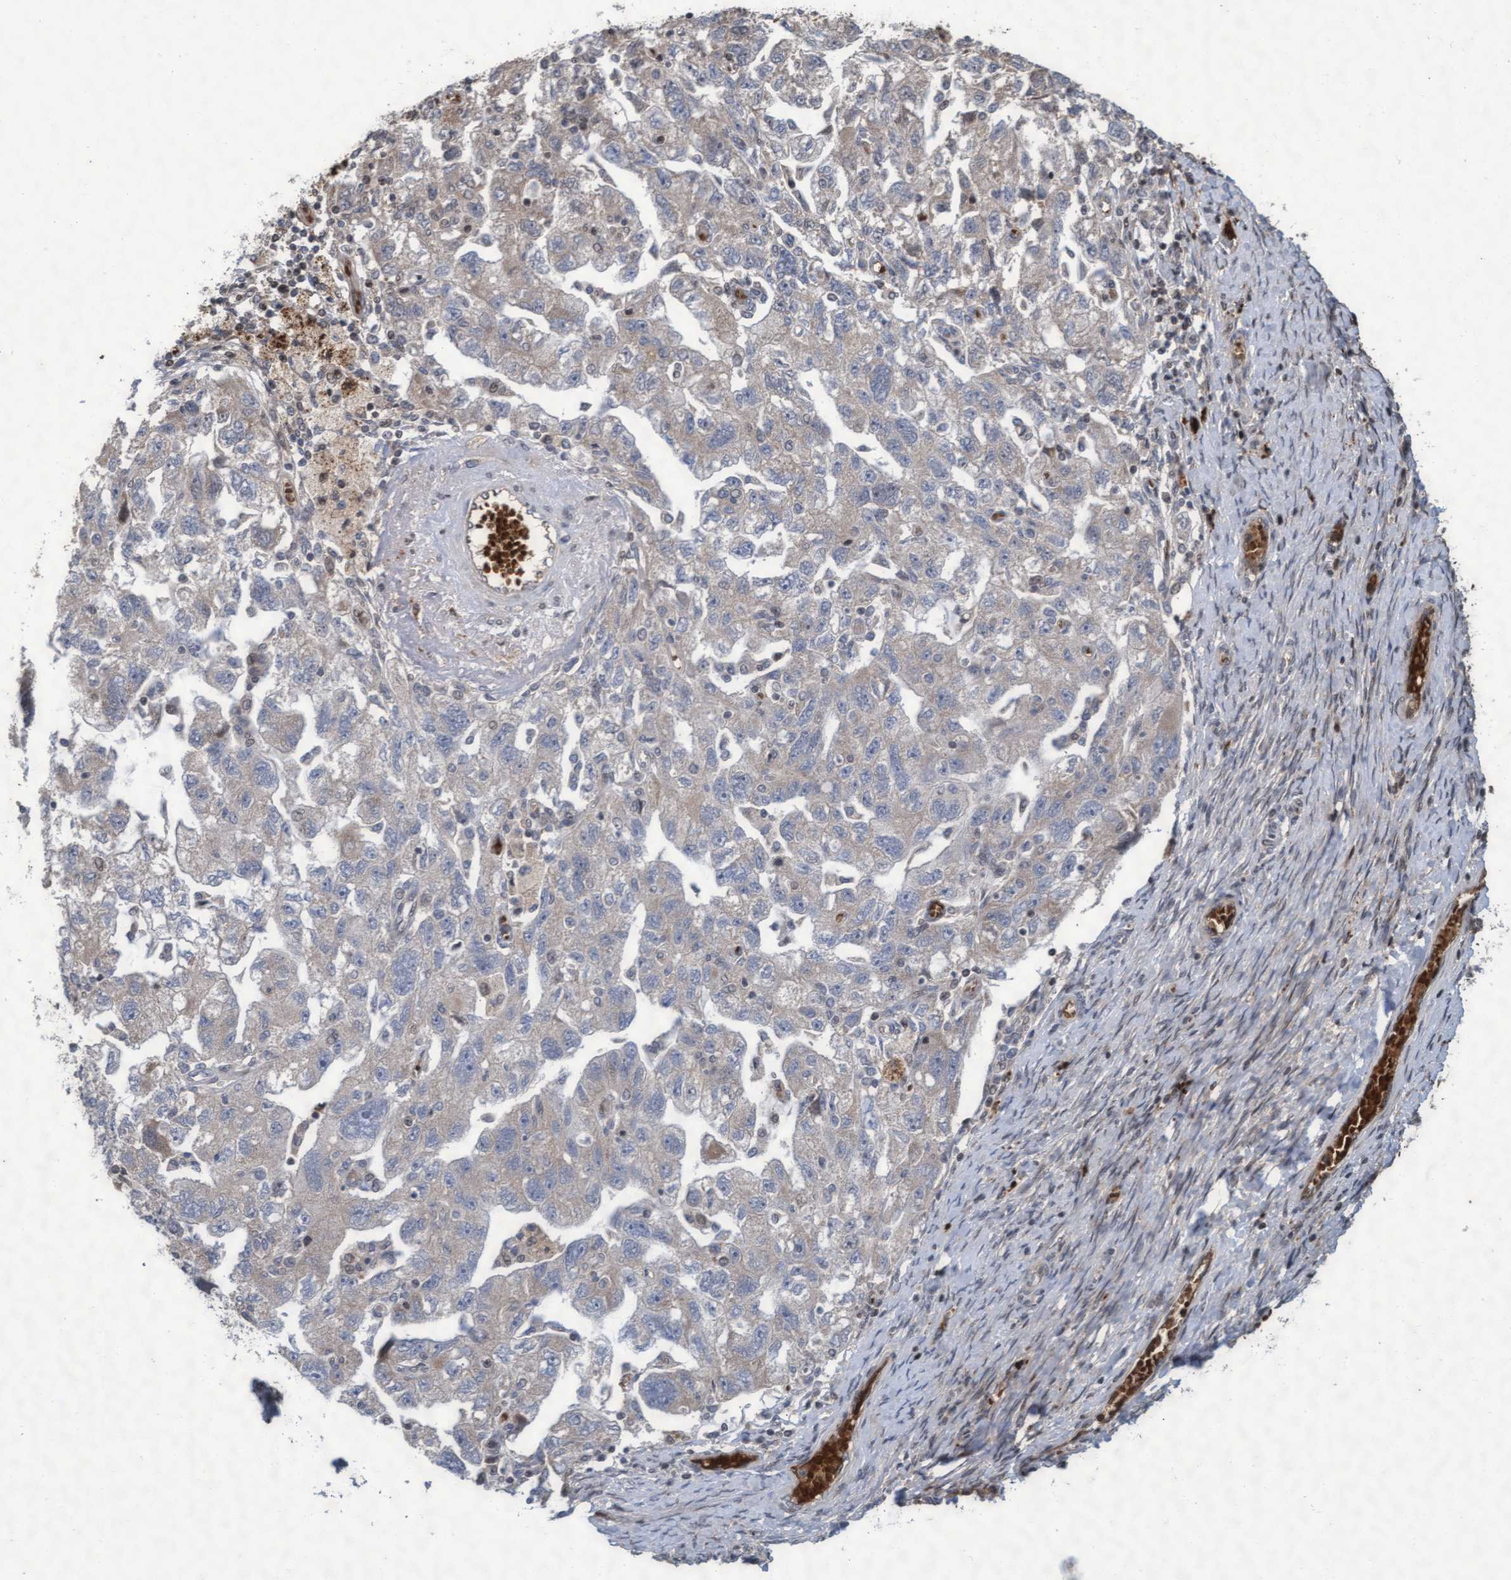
{"staining": {"intensity": "weak", "quantity": "25%-75%", "location": "cytoplasmic/membranous"}, "tissue": "ovarian cancer", "cell_type": "Tumor cells", "image_type": "cancer", "snomed": [{"axis": "morphology", "description": "Carcinoma, NOS"}, {"axis": "morphology", "description": "Cystadenocarcinoma, serous, NOS"}, {"axis": "topography", "description": "Ovary"}], "caption": "DAB immunohistochemical staining of human carcinoma (ovarian) shows weak cytoplasmic/membranous protein staining in about 25%-75% of tumor cells.", "gene": "KCNC2", "patient": {"sex": "female", "age": 69}}